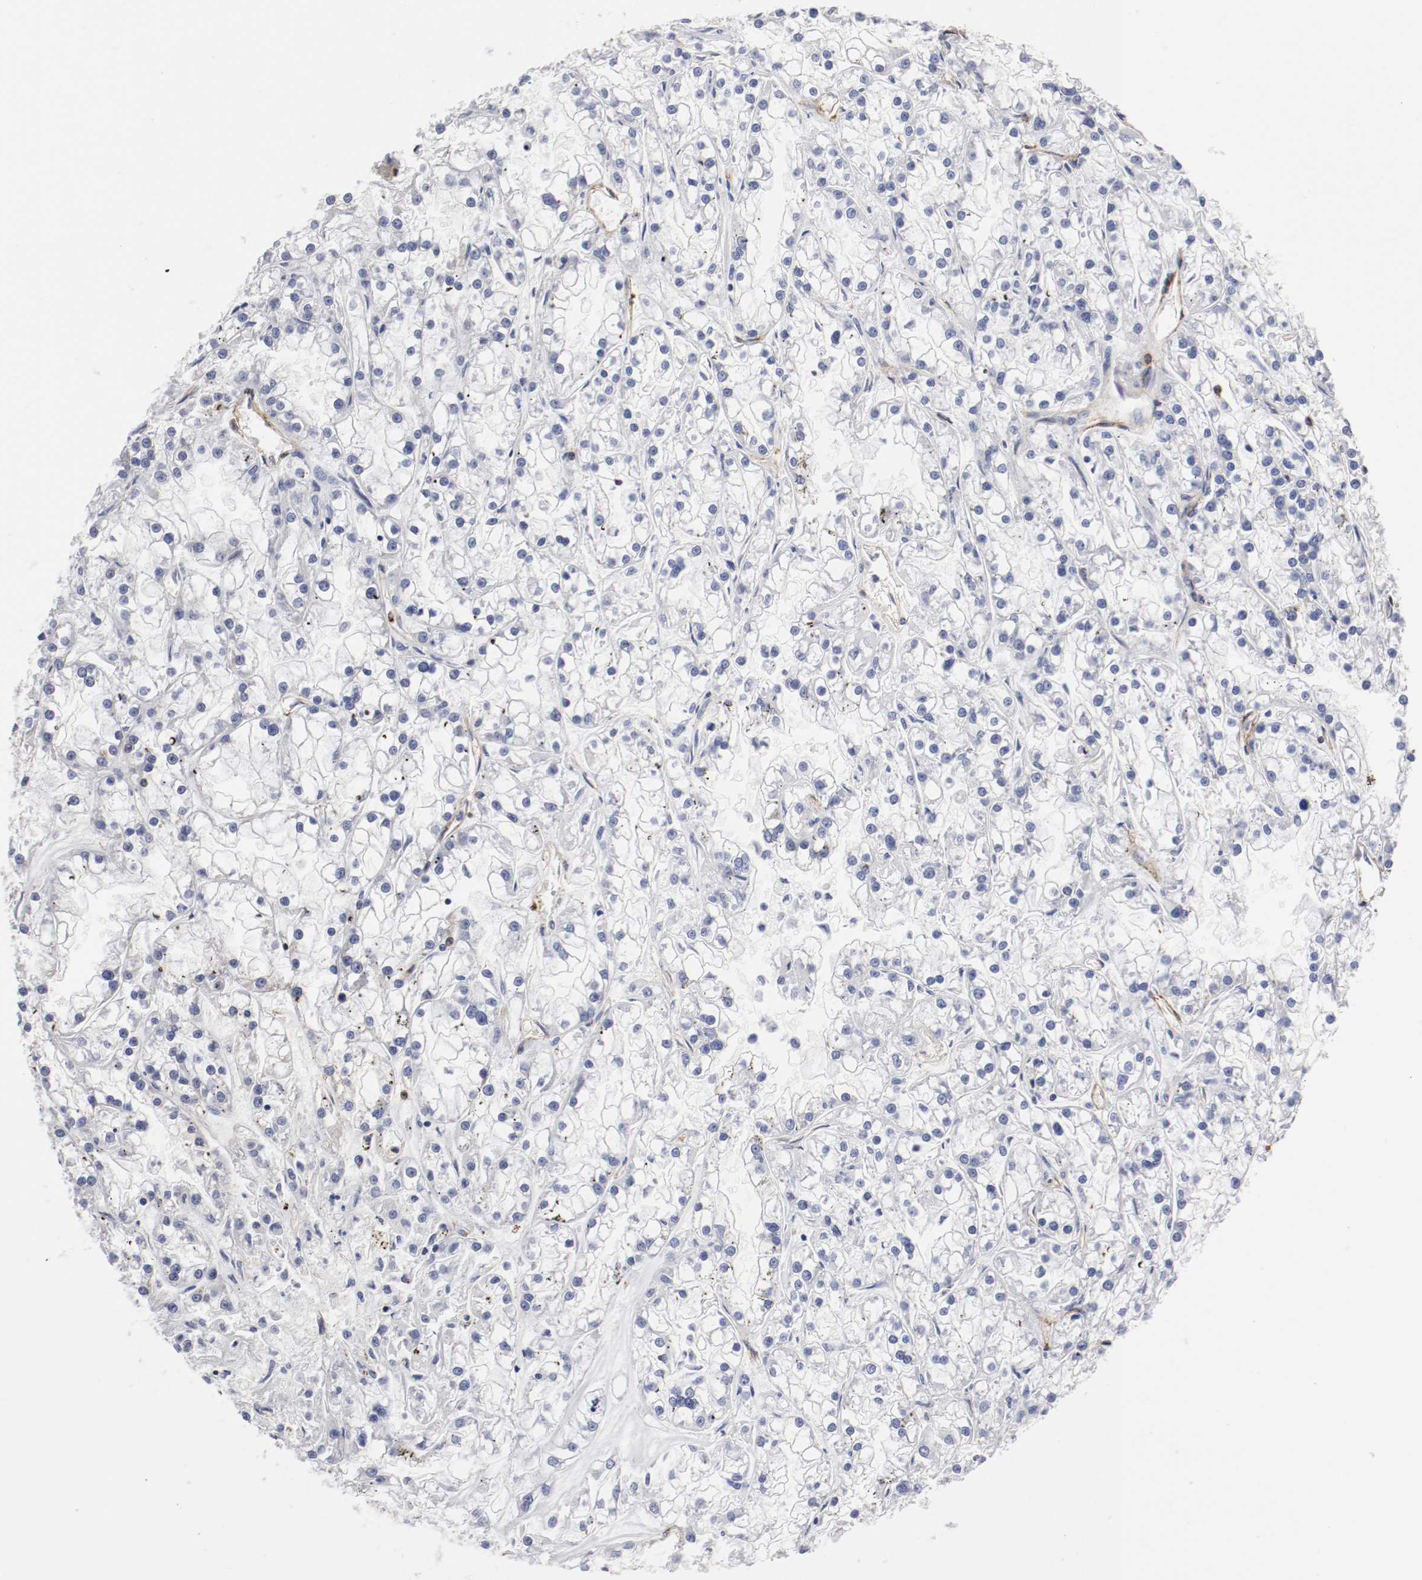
{"staining": {"intensity": "negative", "quantity": "none", "location": "none"}, "tissue": "renal cancer", "cell_type": "Tumor cells", "image_type": "cancer", "snomed": [{"axis": "morphology", "description": "Adenocarcinoma, NOS"}, {"axis": "topography", "description": "Kidney"}], "caption": "Protein analysis of renal cancer (adenocarcinoma) reveals no significant staining in tumor cells.", "gene": "IFITM1", "patient": {"sex": "female", "age": 52}}